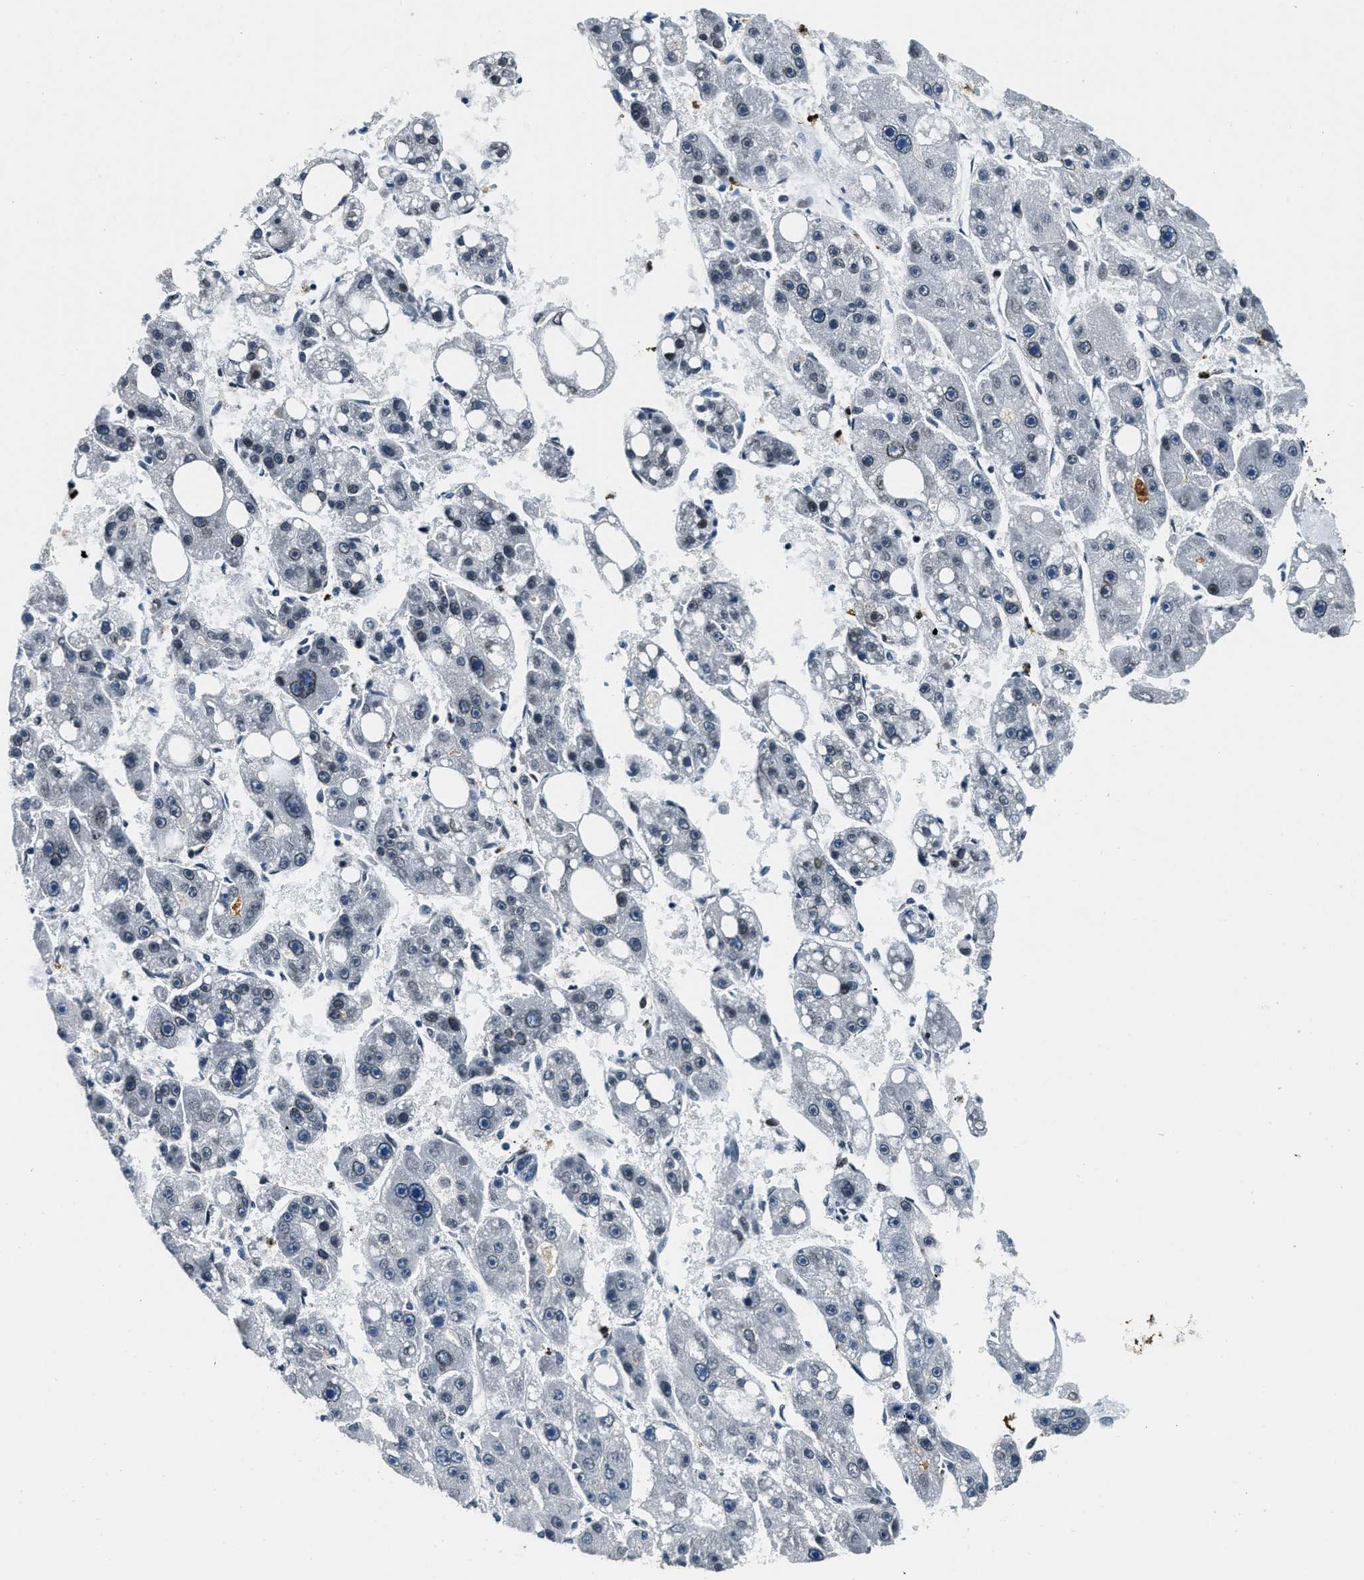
{"staining": {"intensity": "negative", "quantity": "none", "location": "none"}, "tissue": "liver cancer", "cell_type": "Tumor cells", "image_type": "cancer", "snomed": [{"axis": "morphology", "description": "Carcinoma, Hepatocellular, NOS"}, {"axis": "topography", "description": "Liver"}], "caption": "Liver cancer stained for a protein using immunohistochemistry (IHC) exhibits no positivity tumor cells.", "gene": "ZC3HC1", "patient": {"sex": "female", "age": 61}}